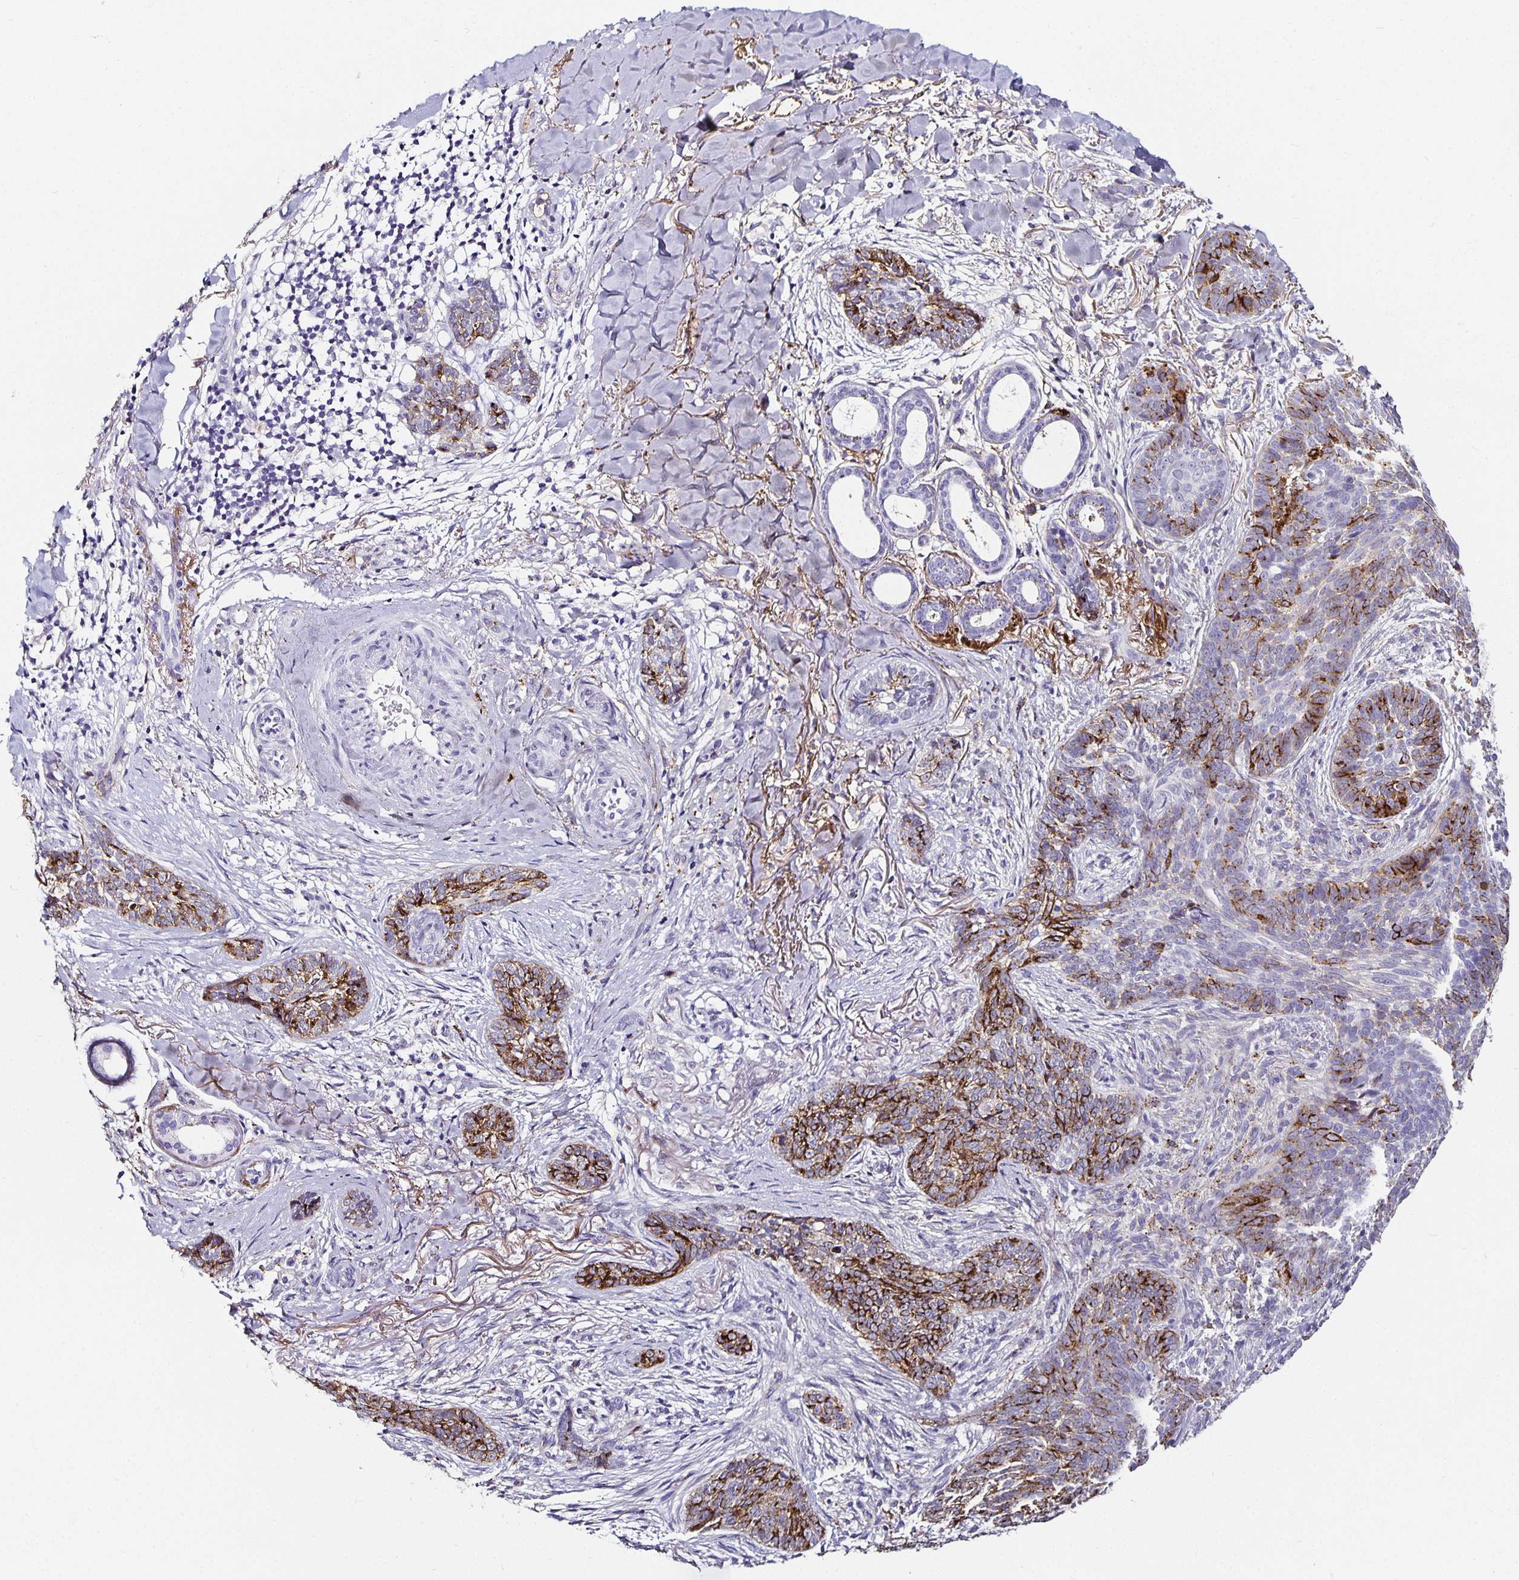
{"staining": {"intensity": "strong", "quantity": "25%-75%", "location": "cytoplasmic/membranous"}, "tissue": "skin cancer", "cell_type": "Tumor cells", "image_type": "cancer", "snomed": [{"axis": "morphology", "description": "Basal cell carcinoma"}, {"axis": "topography", "description": "Skin"}, {"axis": "topography", "description": "Skin of face"}], "caption": "DAB immunohistochemical staining of human skin cancer demonstrates strong cytoplasmic/membranous protein staining in approximately 25%-75% of tumor cells.", "gene": "CHGA", "patient": {"sex": "male", "age": 88}}